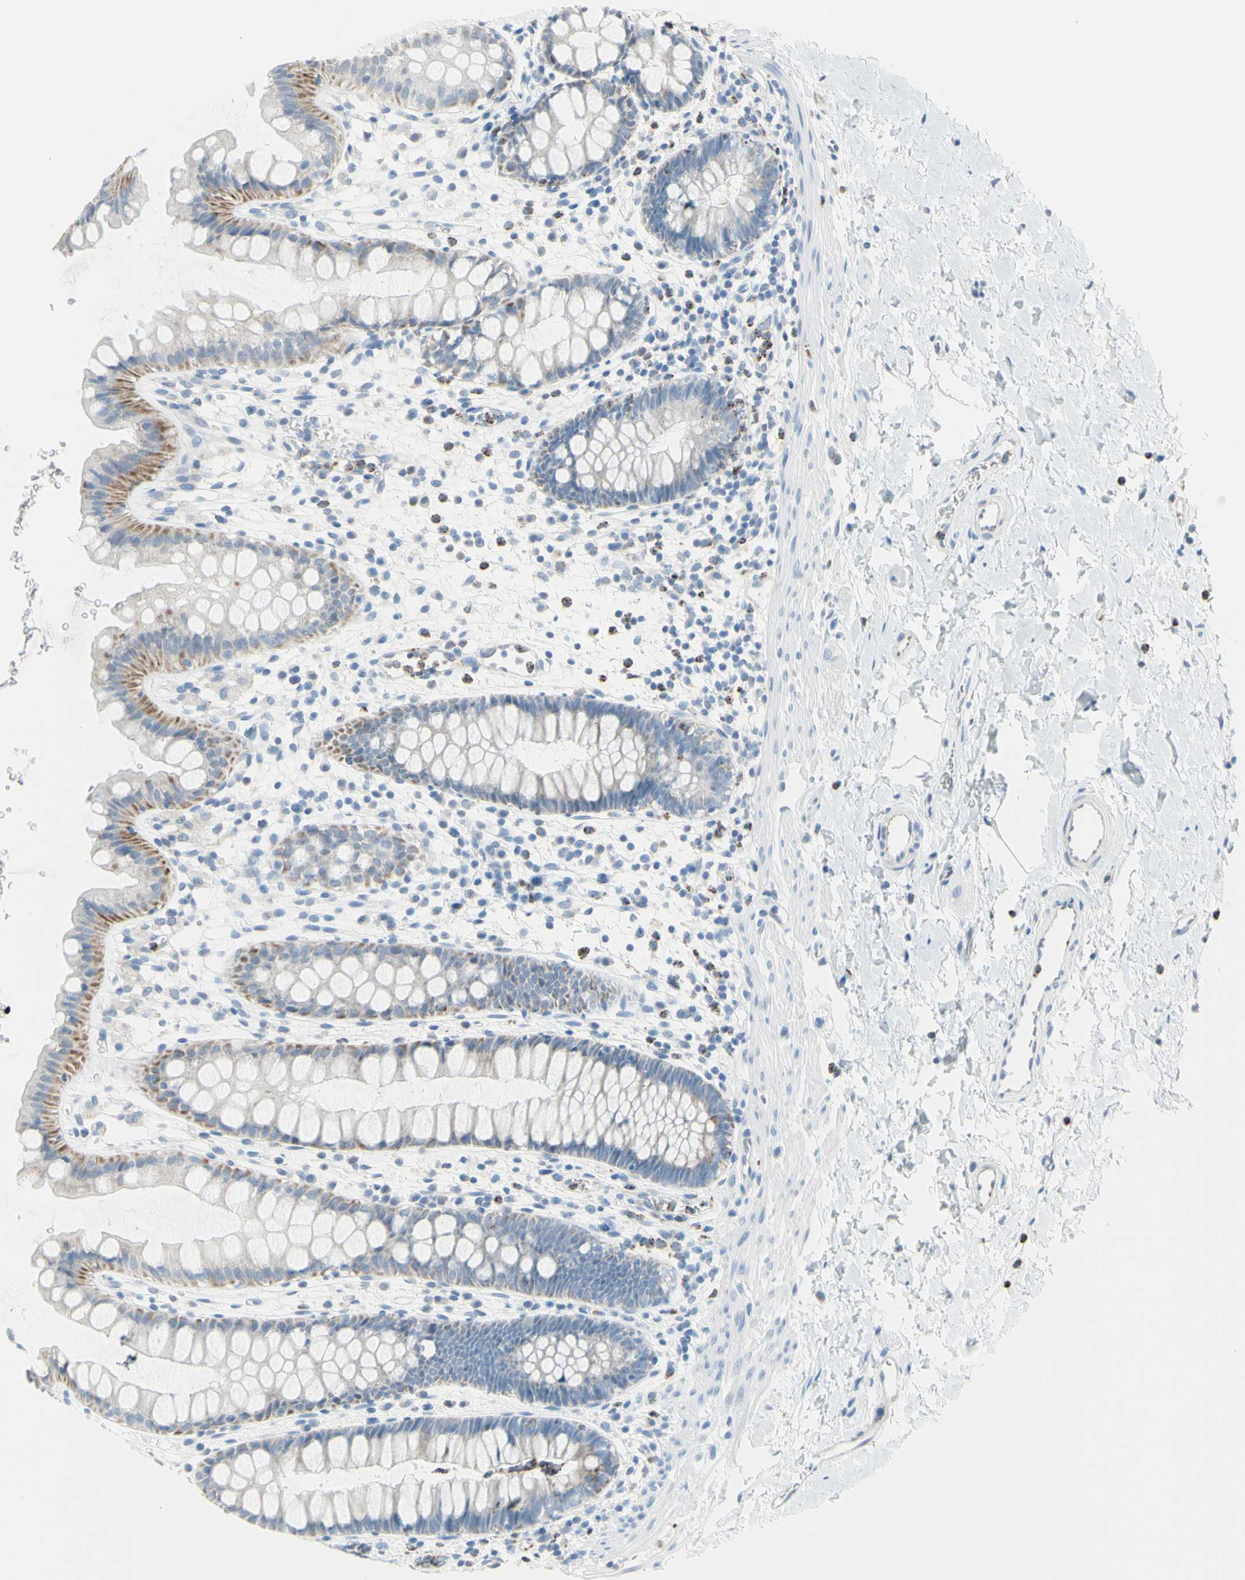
{"staining": {"intensity": "moderate", "quantity": "<25%", "location": "cytoplasmic/membranous,nuclear"}, "tissue": "rectum", "cell_type": "Glandular cells", "image_type": "normal", "snomed": [{"axis": "morphology", "description": "Normal tissue, NOS"}, {"axis": "topography", "description": "Rectum"}], "caption": "DAB (3,3'-diaminobenzidine) immunohistochemical staining of benign rectum demonstrates moderate cytoplasmic/membranous,nuclear protein staining in approximately <25% of glandular cells. Ihc stains the protein of interest in brown and the nuclei are stained blue.", "gene": "CYSLTR1", "patient": {"sex": "female", "age": 24}}